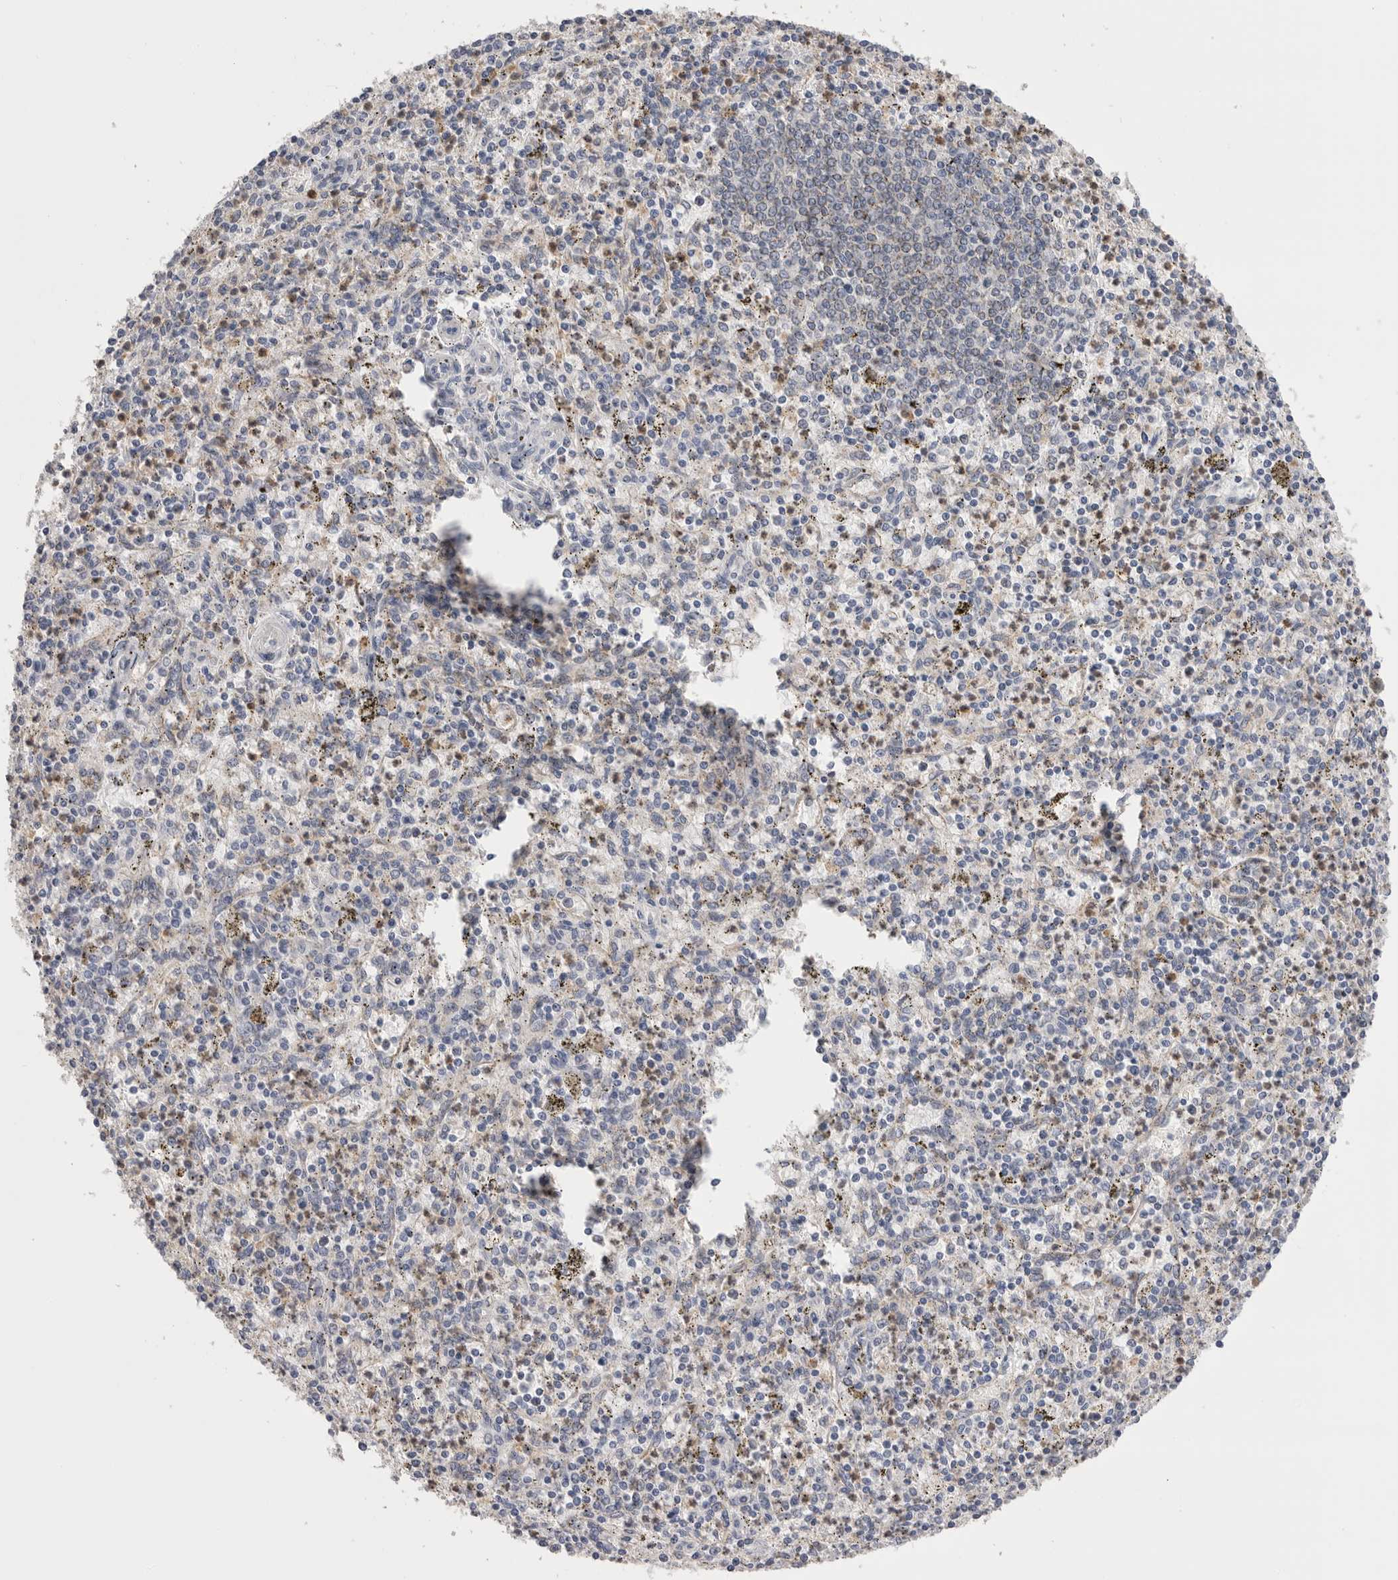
{"staining": {"intensity": "moderate", "quantity": "<25%", "location": "cytoplasmic/membranous"}, "tissue": "spleen", "cell_type": "Cells in red pulp", "image_type": "normal", "snomed": [{"axis": "morphology", "description": "Normal tissue, NOS"}, {"axis": "topography", "description": "Spleen"}], "caption": "Approximately <25% of cells in red pulp in unremarkable human spleen display moderate cytoplasmic/membranous protein expression as visualized by brown immunohistochemical staining.", "gene": "CCDC126", "patient": {"sex": "male", "age": 72}}